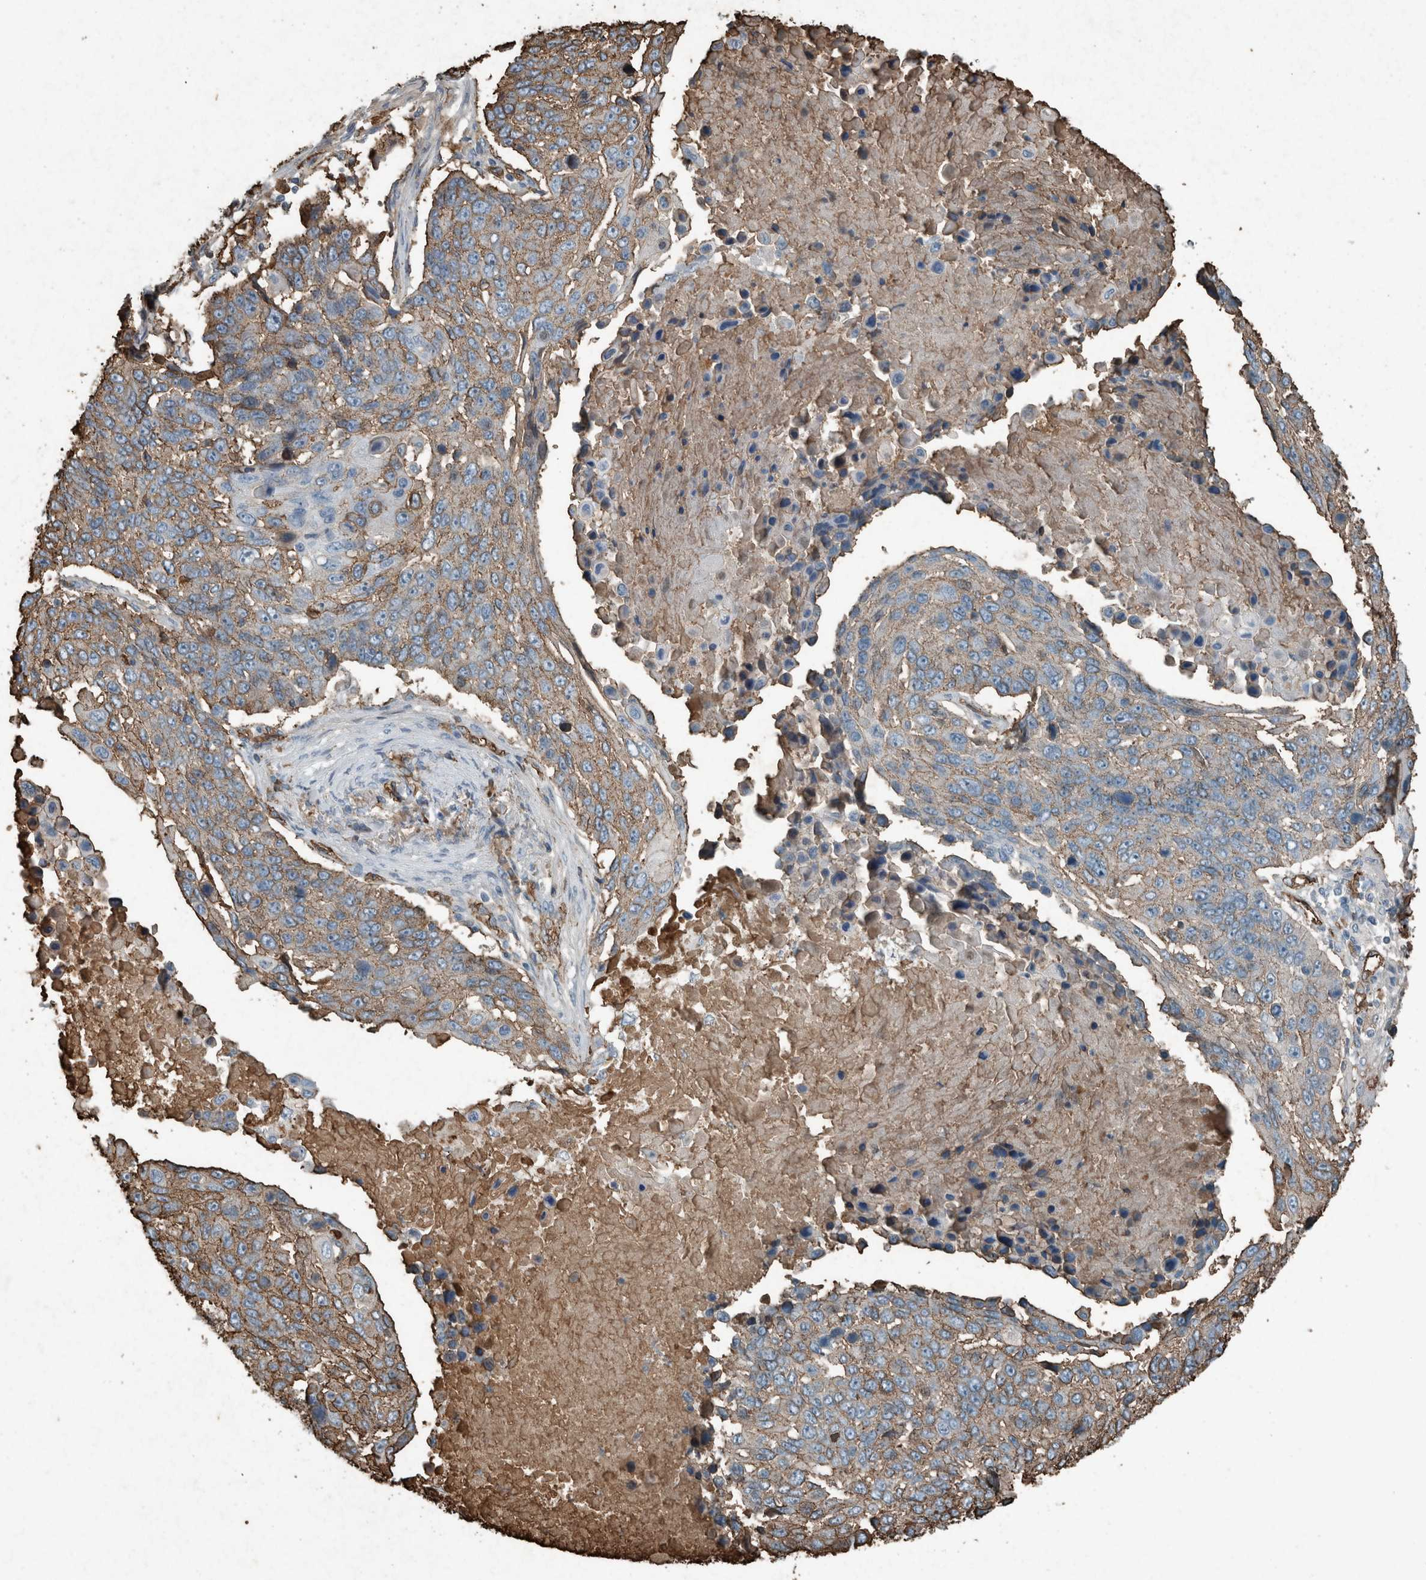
{"staining": {"intensity": "weak", "quantity": ">75%", "location": "cytoplasmic/membranous"}, "tissue": "lung cancer", "cell_type": "Tumor cells", "image_type": "cancer", "snomed": [{"axis": "morphology", "description": "Squamous cell carcinoma, NOS"}, {"axis": "topography", "description": "Lung"}], "caption": "Brown immunohistochemical staining in lung cancer (squamous cell carcinoma) exhibits weak cytoplasmic/membranous expression in approximately >75% of tumor cells.", "gene": "LBP", "patient": {"sex": "male", "age": 66}}